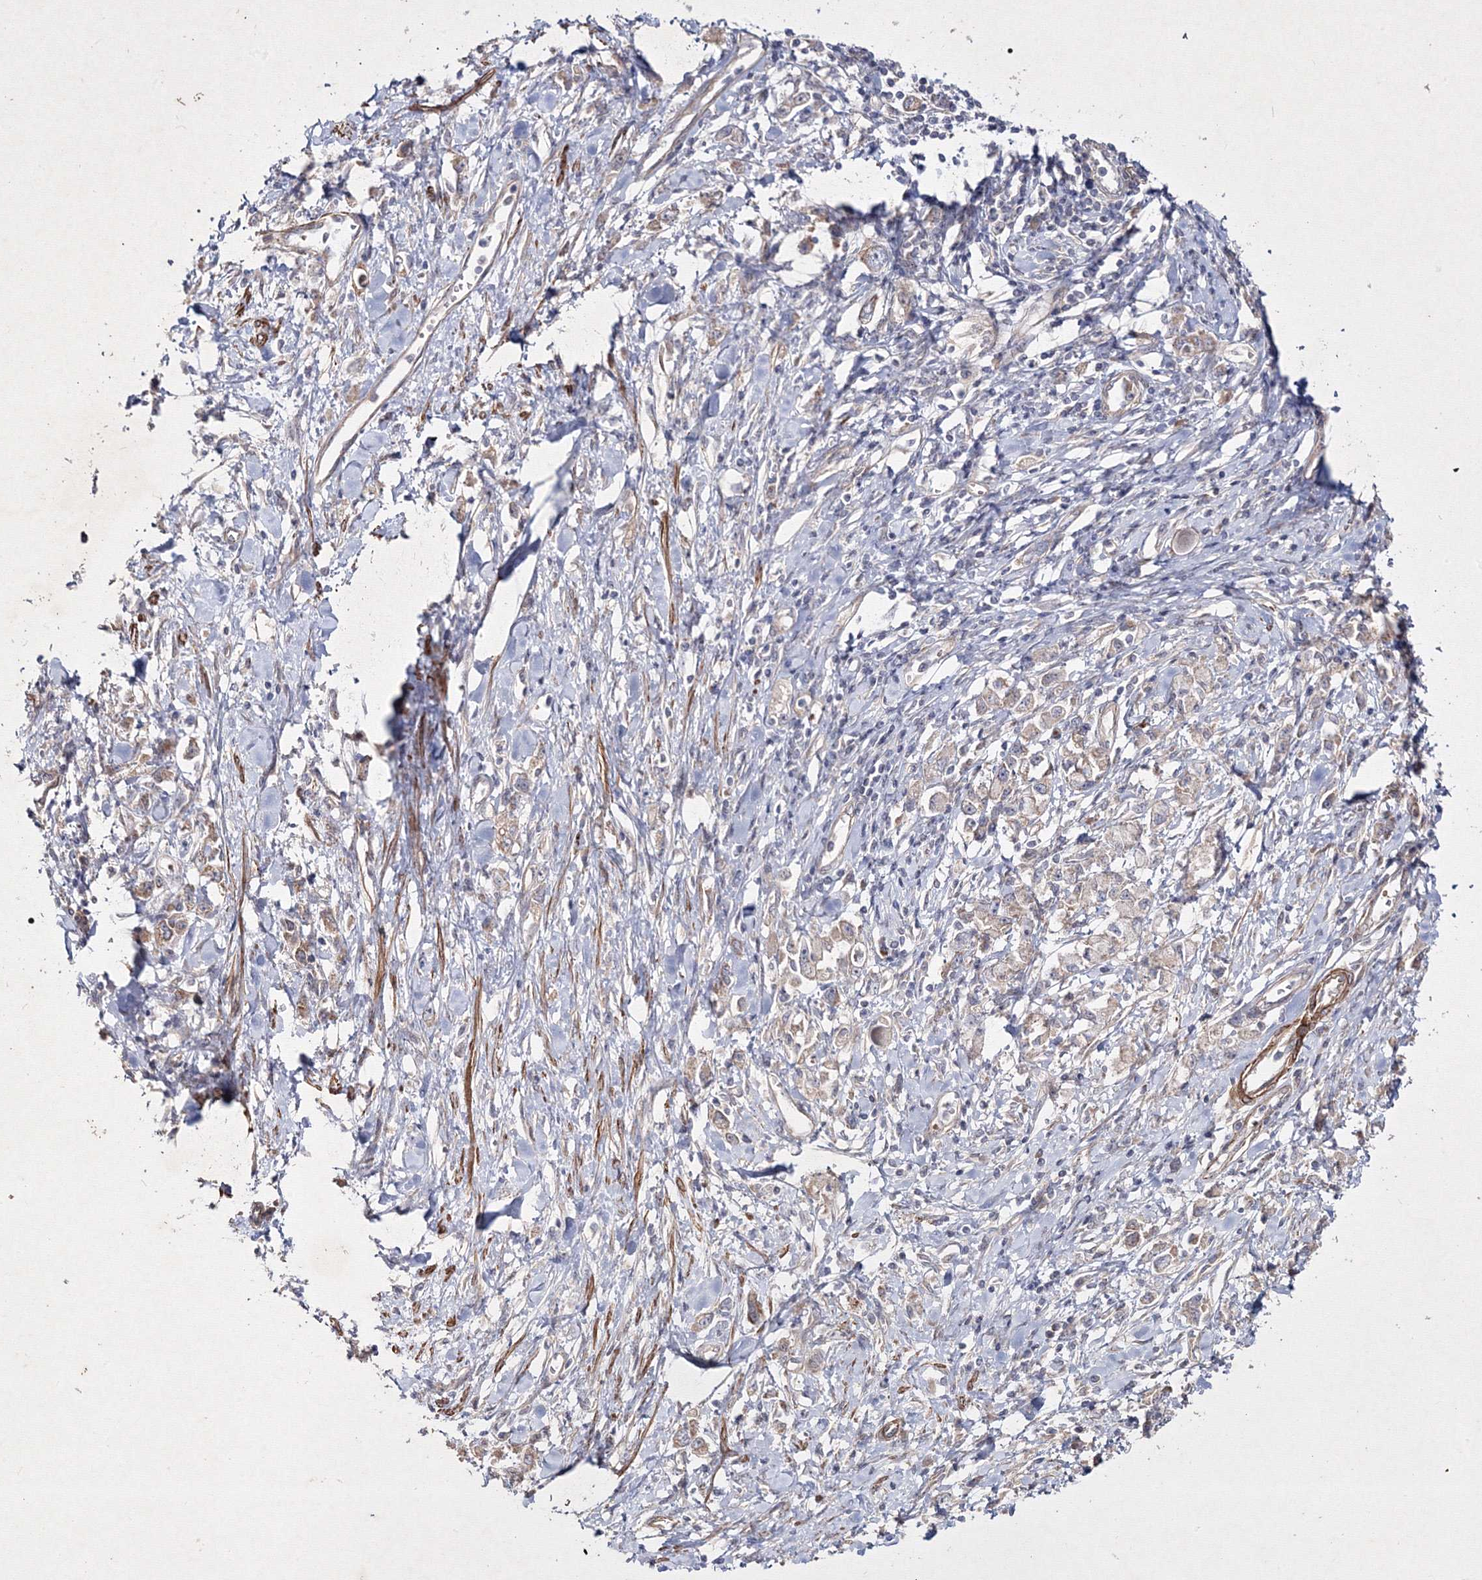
{"staining": {"intensity": "weak", "quantity": "<25%", "location": "cytoplasmic/membranous"}, "tissue": "stomach cancer", "cell_type": "Tumor cells", "image_type": "cancer", "snomed": [{"axis": "morphology", "description": "Adenocarcinoma, NOS"}, {"axis": "topography", "description": "Stomach"}], "caption": "DAB (3,3'-diaminobenzidine) immunohistochemical staining of human stomach adenocarcinoma reveals no significant expression in tumor cells.", "gene": "GFM1", "patient": {"sex": "female", "age": 76}}